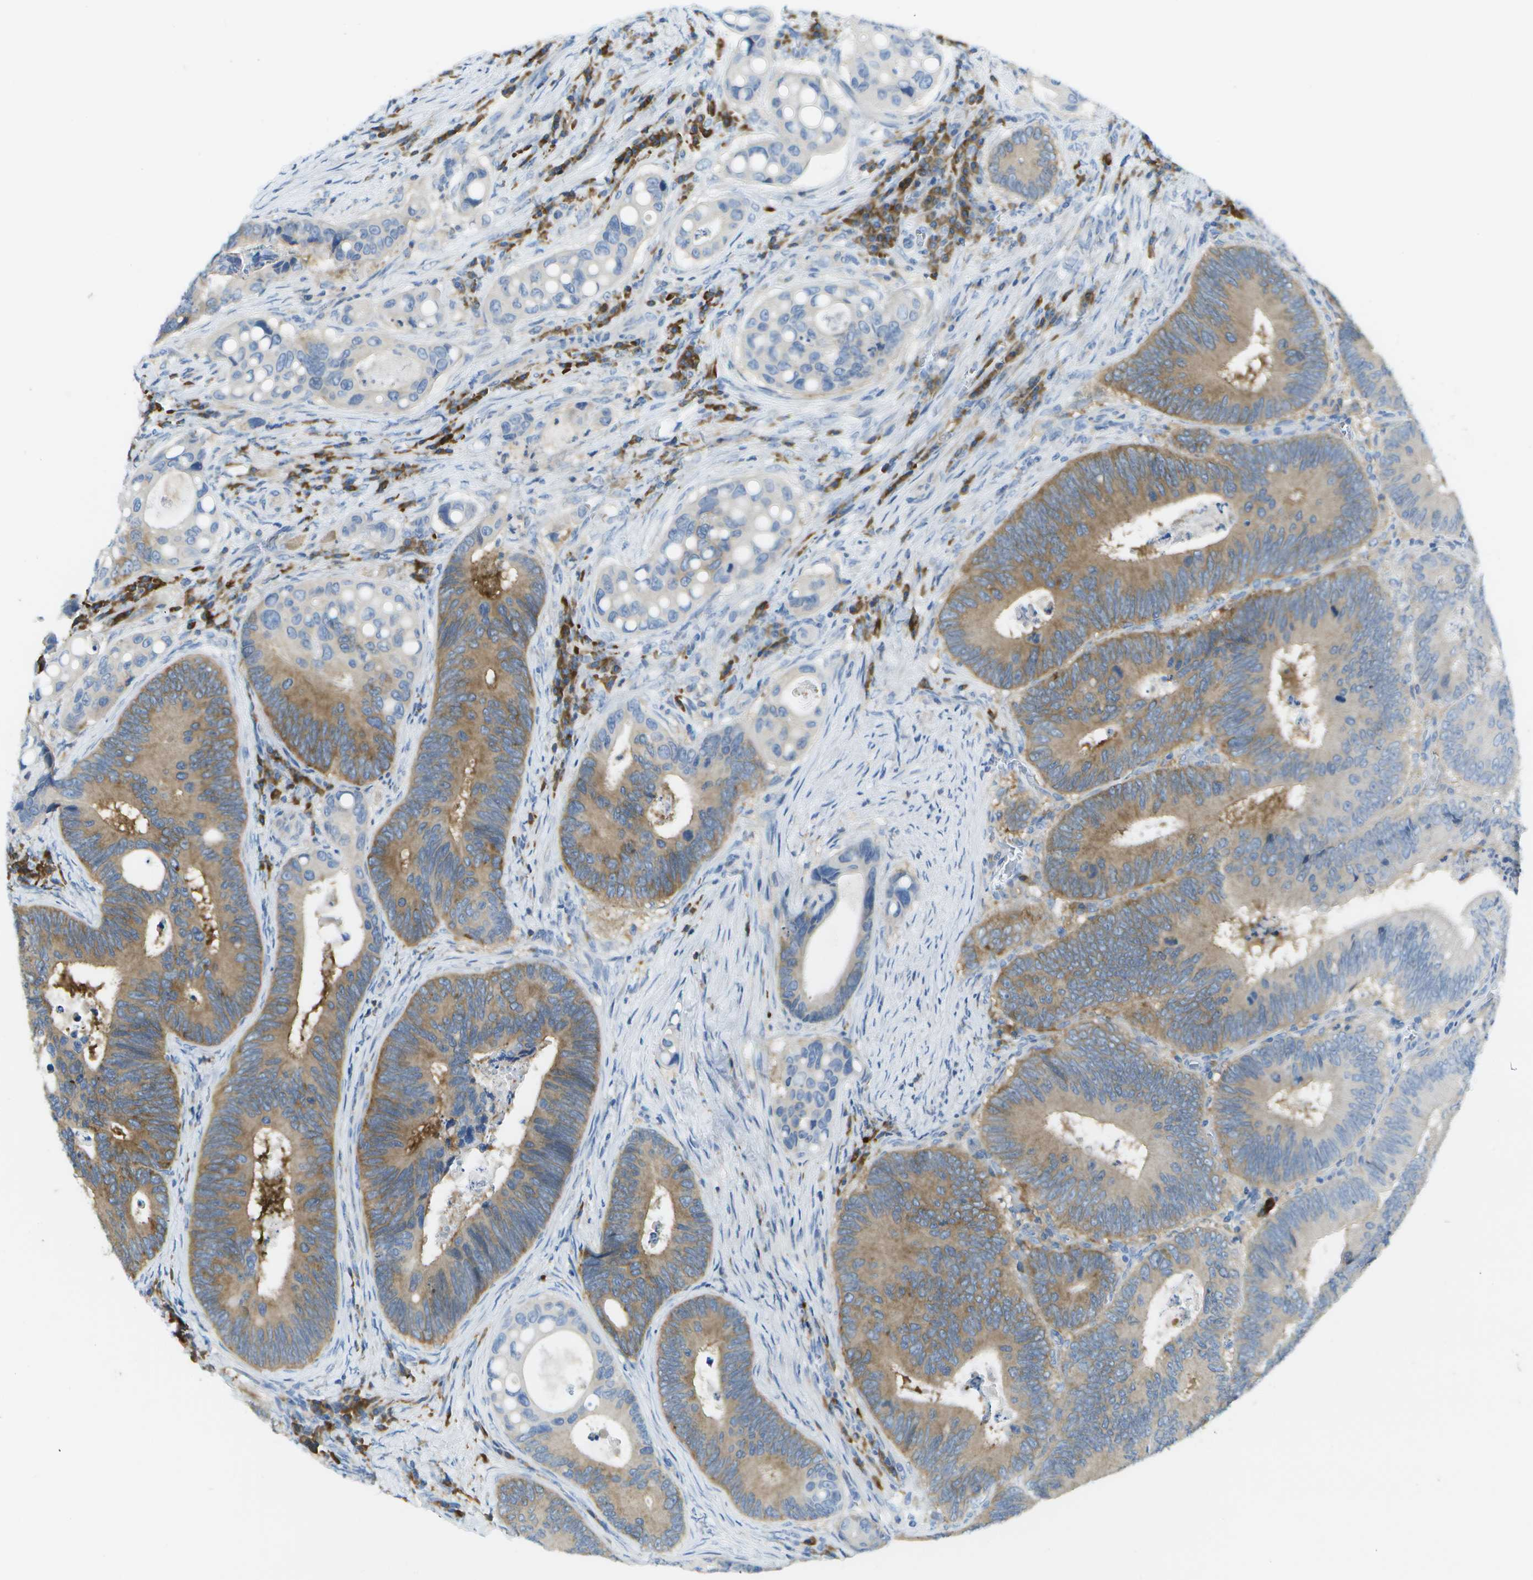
{"staining": {"intensity": "moderate", "quantity": ">75%", "location": "cytoplasmic/membranous"}, "tissue": "colorectal cancer", "cell_type": "Tumor cells", "image_type": "cancer", "snomed": [{"axis": "morphology", "description": "Inflammation, NOS"}, {"axis": "morphology", "description": "Adenocarcinoma, NOS"}, {"axis": "topography", "description": "Colon"}], "caption": "Colorectal cancer (adenocarcinoma) stained for a protein displays moderate cytoplasmic/membranous positivity in tumor cells. (Stains: DAB in brown, nuclei in blue, Microscopy: brightfield microscopy at high magnification).", "gene": "WNK2", "patient": {"sex": "male", "age": 72}}